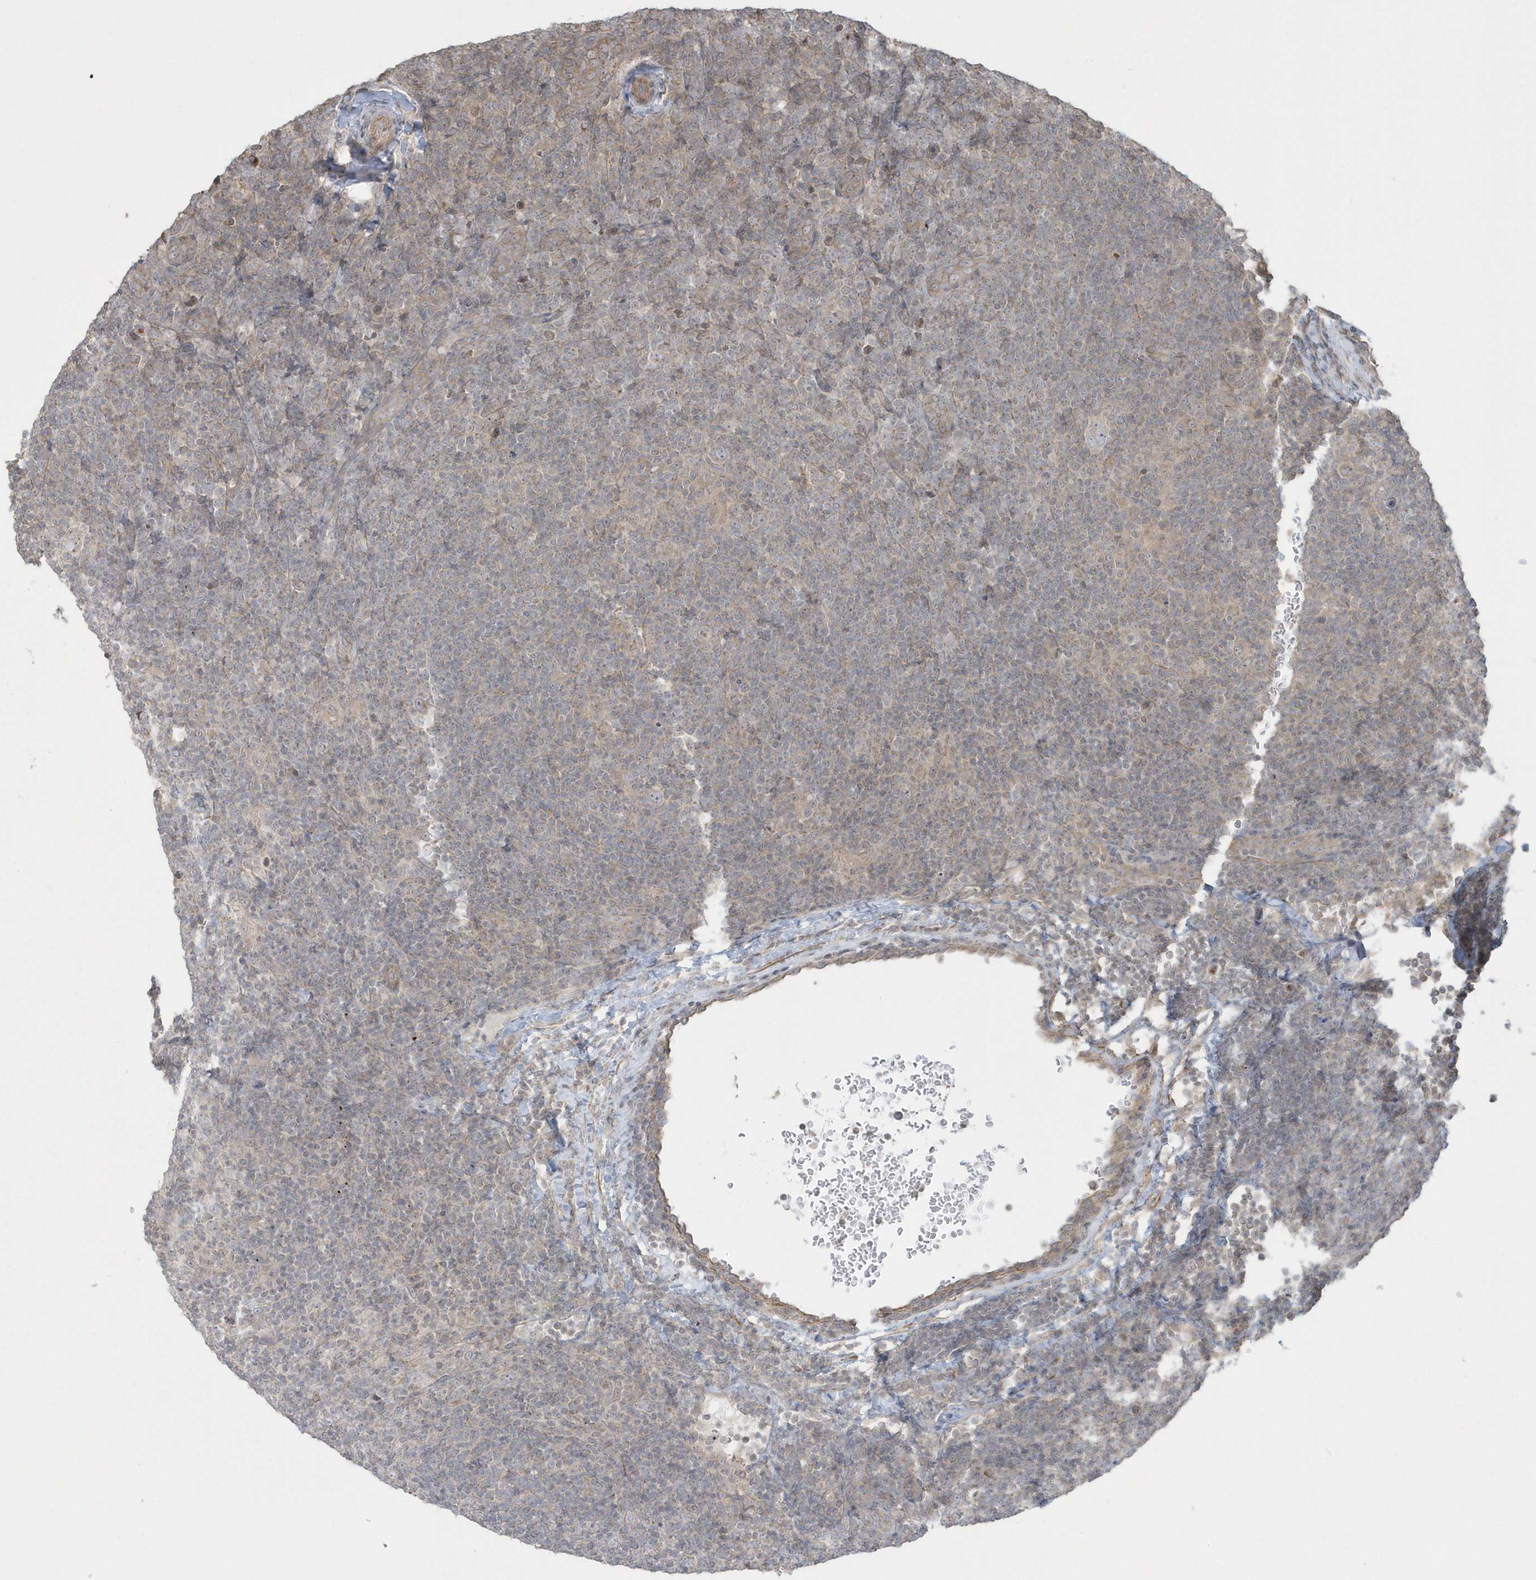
{"staining": {"intensity": "negative", "quantity": "none", "location": "none"}, "tissue": "lymphoma", "cell_type": "Tumor cells", "image_type": "cancer", "snomed": [{"axis": "morphology", "description": "Hodgkin's disease, NOS"}, {"axis": "topography", "description": "Lymph node"}], "caption": "The photomicrograph displays no staining of tumor cells in lymphoma.", "gene": "ARMC8", "patient": {"sex": "female", "age": 57}}